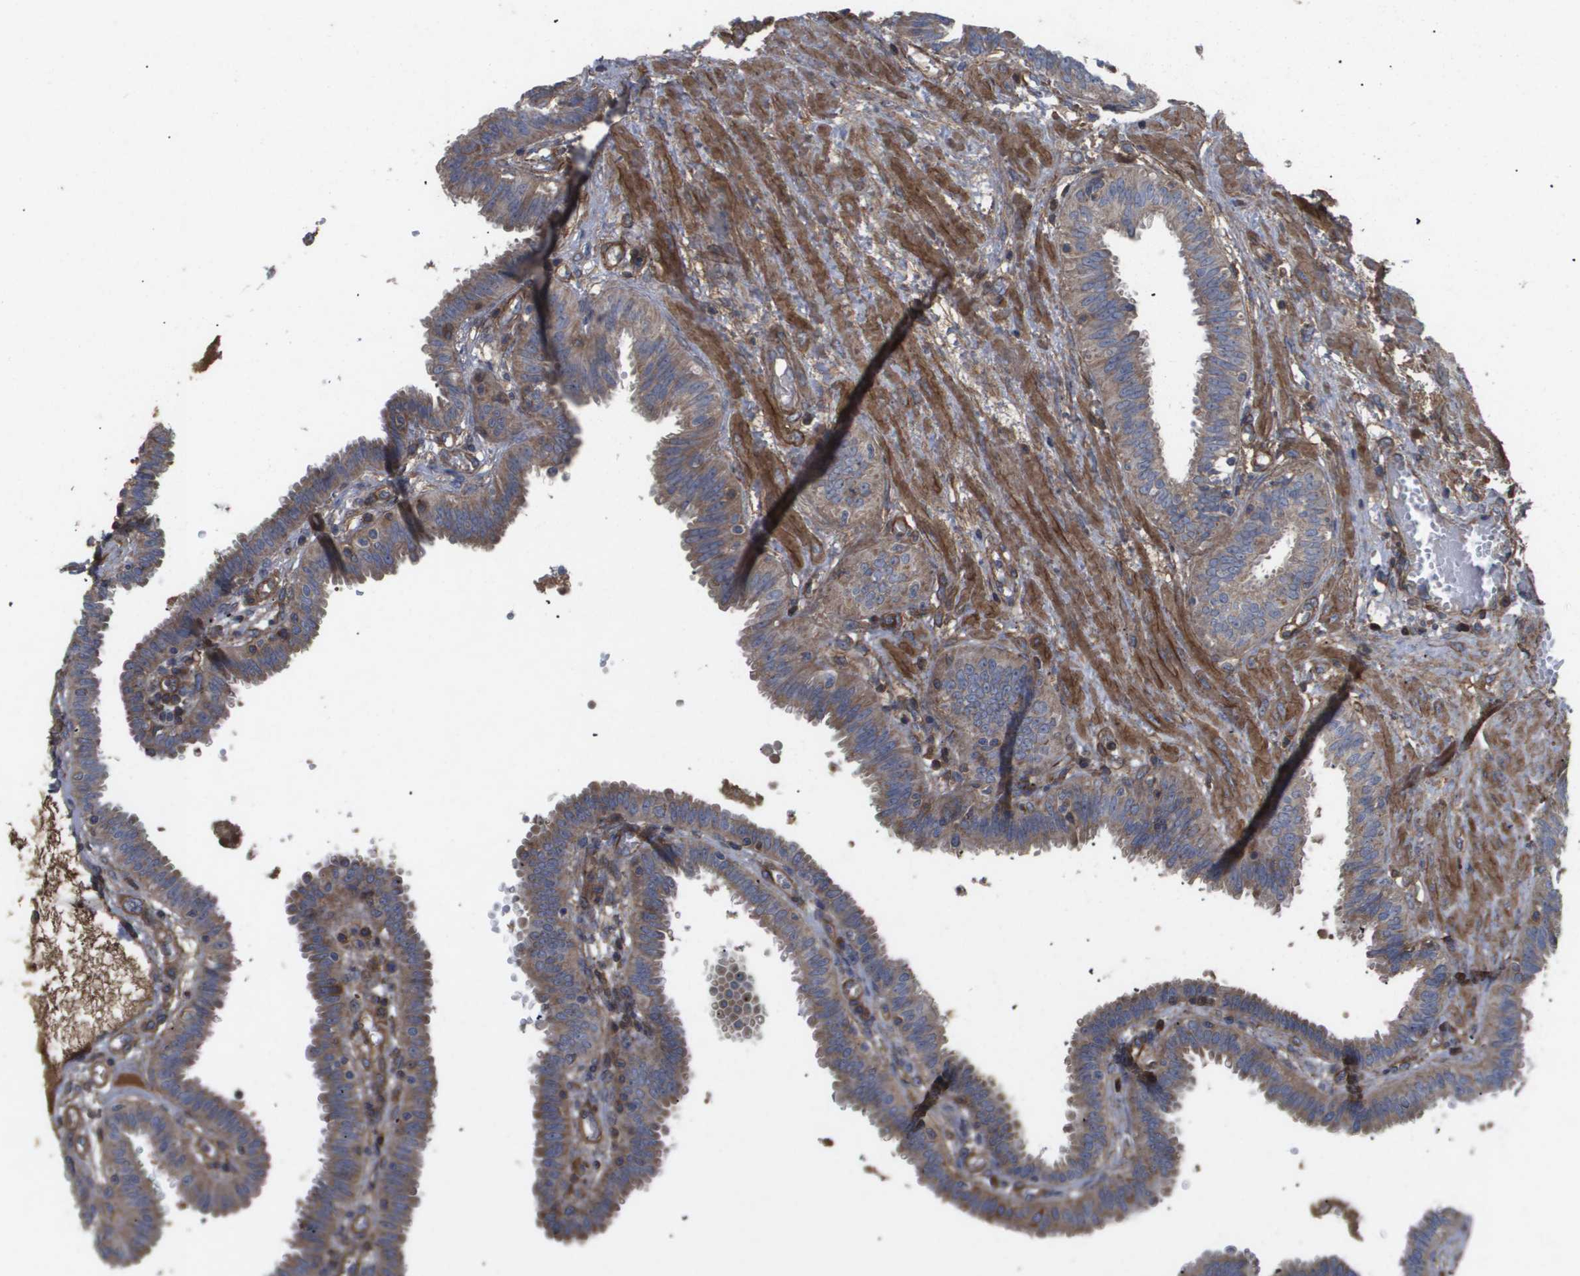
{"staining": {"intensity": "moderate", "quantity": ">75%", "location": "cytoplasmic/membranous"}, "tissue": "fallopian tube", "cell_type": "Glandular cells", "image_type": "normal", "snomed": [{"axis": "morphology", "description": "Normal tissue, NOS"}, {"axis": "topography", "description": "Fallopian tube"}], "caption": "This photomicrograph demonstrates IHC staining of unremarkable human fallopian tube, with medium moderate cytoplasmic/membranous staining in about >75% of glandular cells.", "gene": "TNS1", "patient": {"sex": "female", "age": 32}}